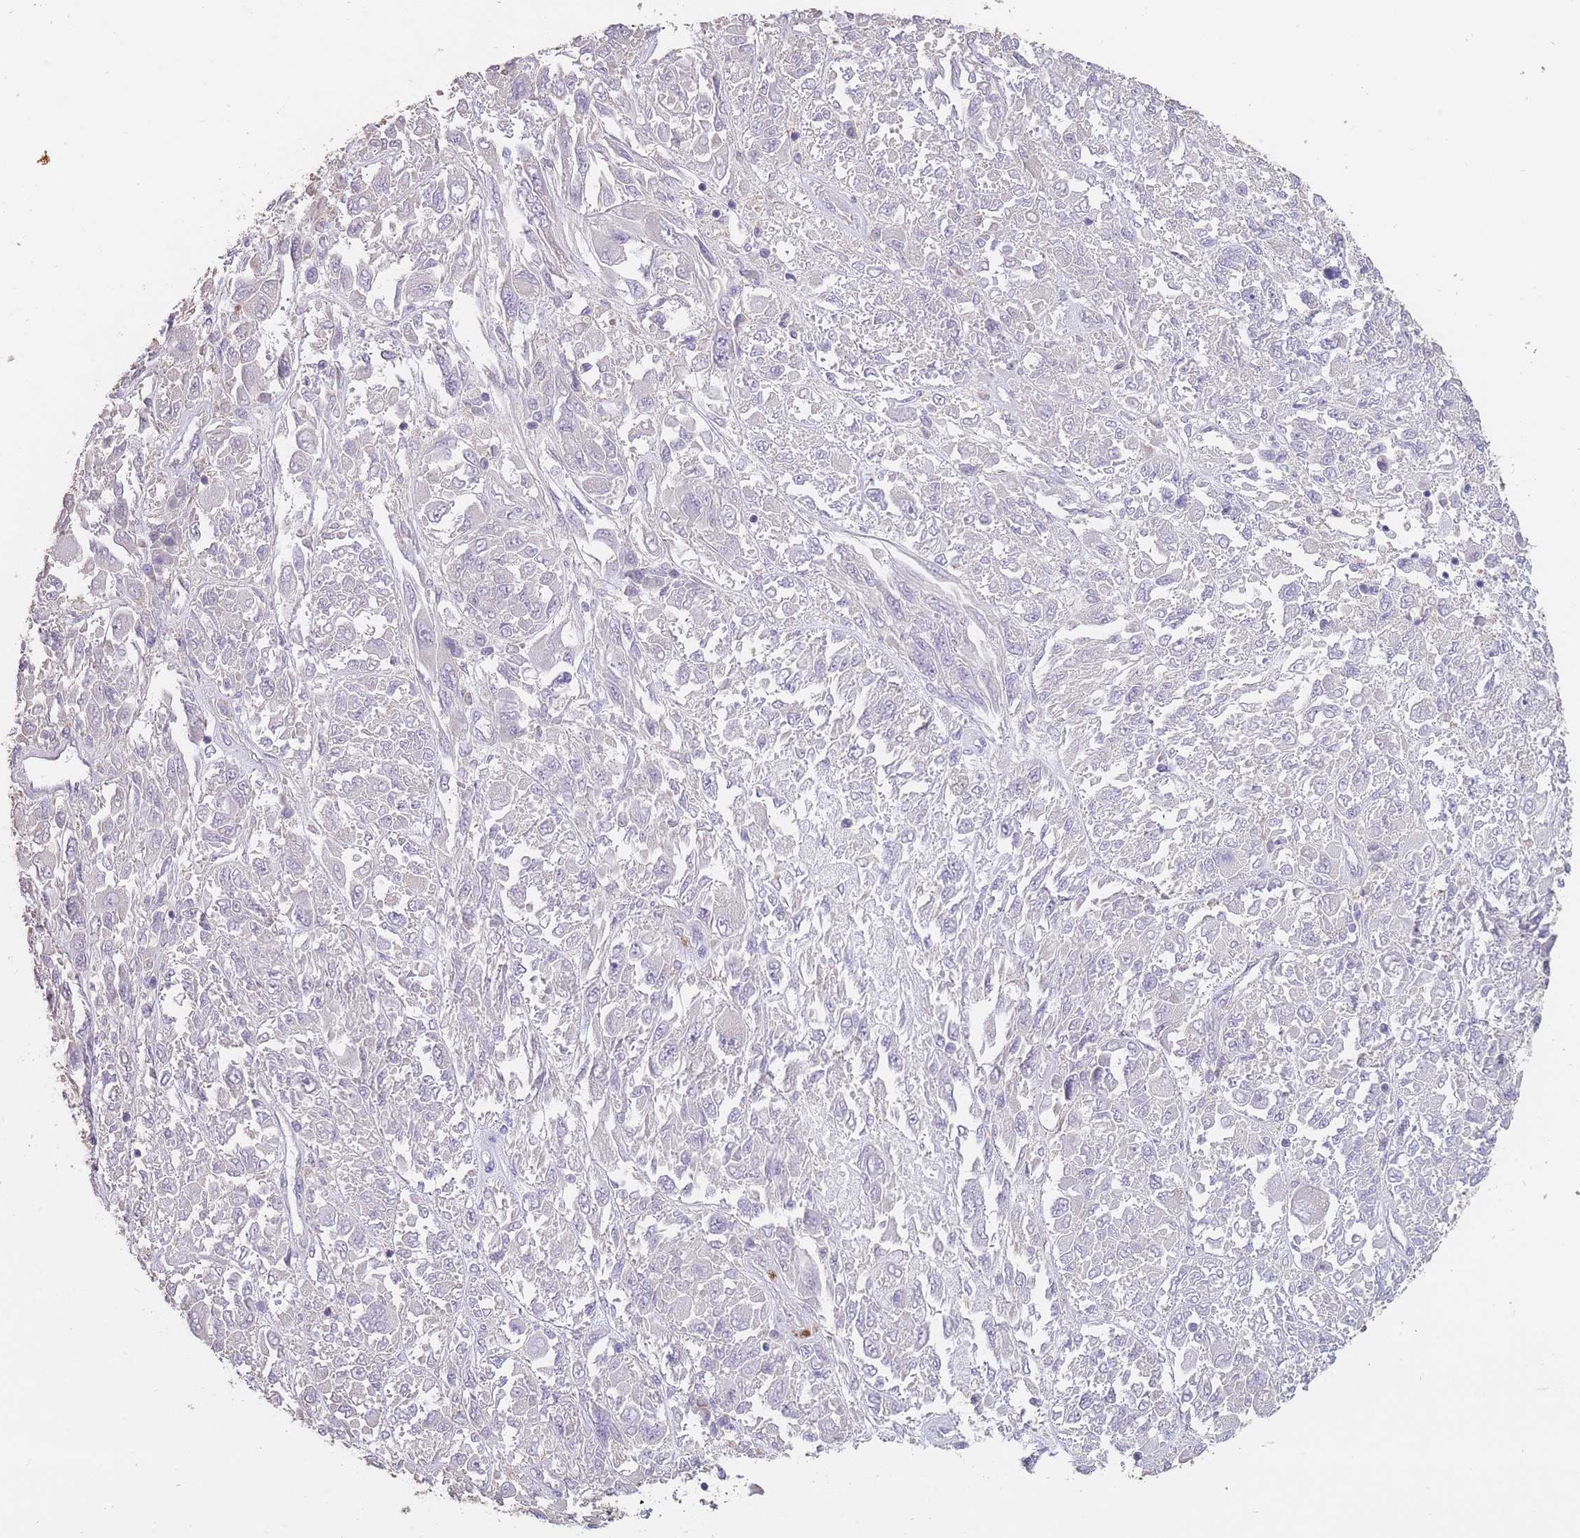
{"staining": {"intensity": "negative", "quantity": "none", "location": "none"}, "tissue": "melanoma", "cell_type": "Tumor cells", "image_type": "cancer", "snomed": [{"axis": "morphology", "description": "Malignant melanoma, NOS"}, {"axis": "topography", "description": "Skin"}], "caption": "This is an immunohistochemistry (IHC) image of malignant melanoma. There is no expression in tumor cells.", "gene": "CLEC12A", "patient": {"sex": "female", "age": 91}}